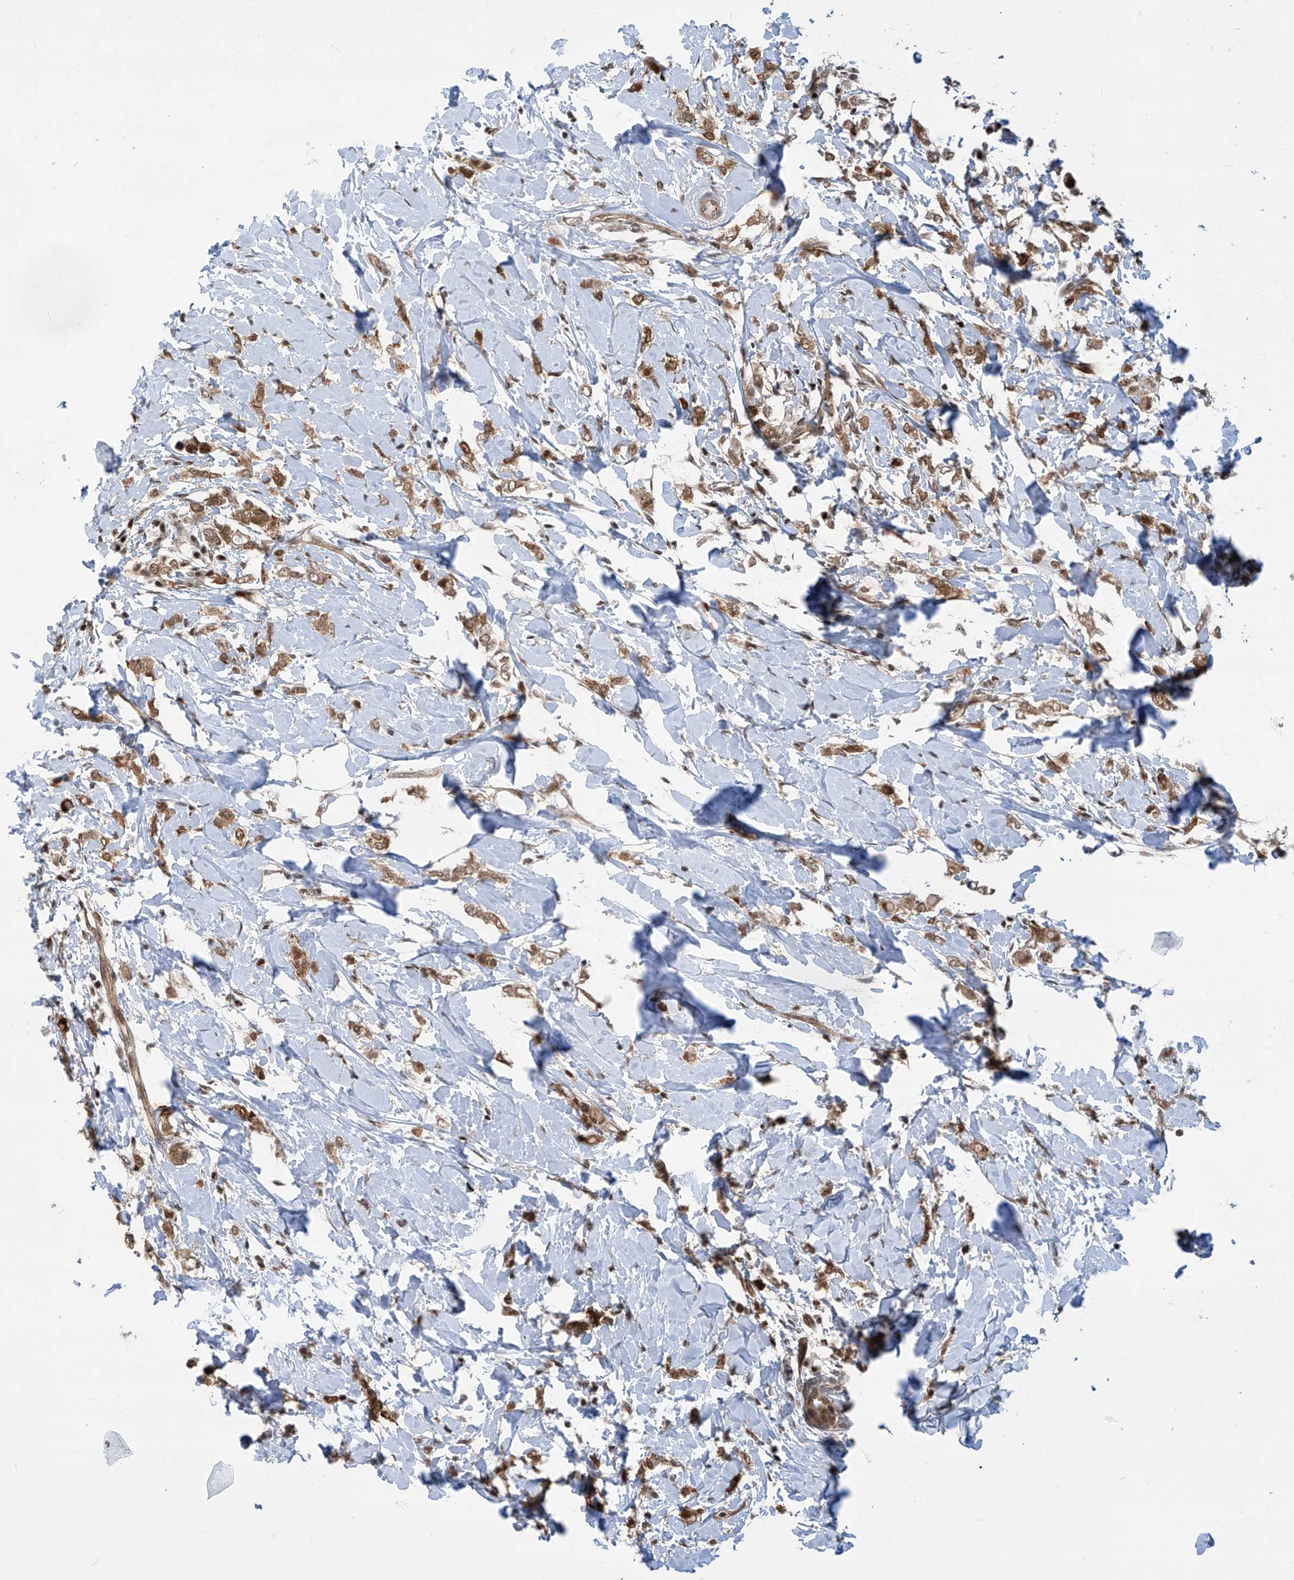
{"staining": {"intensity": "moderate", "quantity": ">75%", "location": "cytoplasmic/membranous,nuclear"}, "tissue": "breast cancer", "cell_type": "Tumor cells", "image_type": "cancer", "snomed": [{"axis": "morphology", "description": "Normal tissue, NOS"}, {"axis": "morphology", "description": "Lobular carcinoma"}, {"axis": "topography", "description": "Breast"}], "caption": "Breast lobular carcinoma stained for a protein (brown) demonstrates moderate cytoplasmic/membranous and nuclear positive positivity in approximately >75% of tumor cells.", "gene": "LAGE3", "patient": {"sex": "female", "age": 47}}